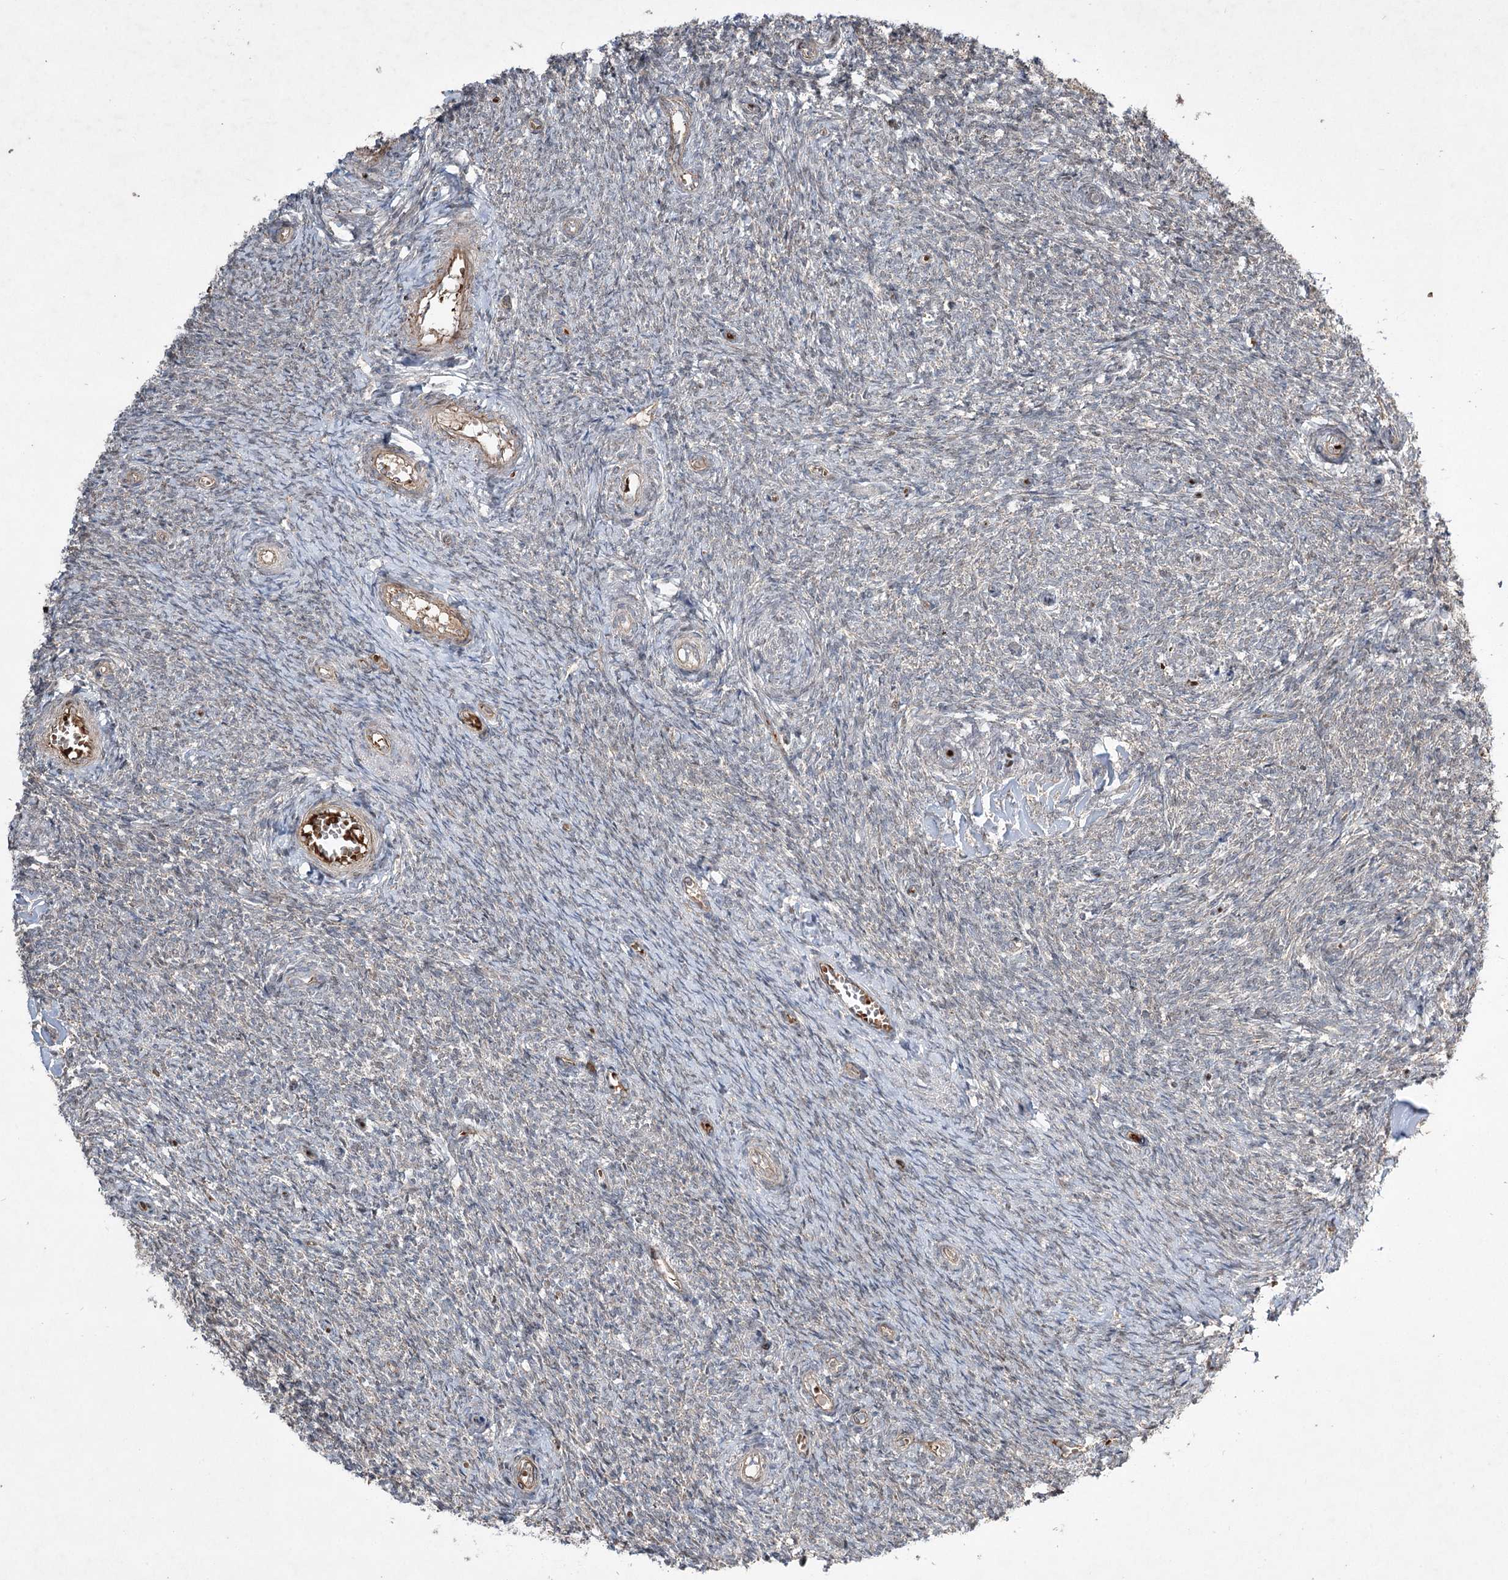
{"staining": {"intensity": "negative", "quantity": "none", "location": "none"}, "tissue": "ovary", "cell_type": "Ovarian stroma cells", "image_type": "normal", "snomed": [{"axis": "morphology", "description": "Normal tissue, NOS"}, {"axis": "topography", "description": "Ovary"}], "caption": "The immunohistochemistry (IHC) micrograph has no significant staining in ovarian stroma cells of ovary. (DAB IHC with hematoxylin counter stain).", "gene": "SERINC5", "patient": {"sex": "female", "age": 44}}